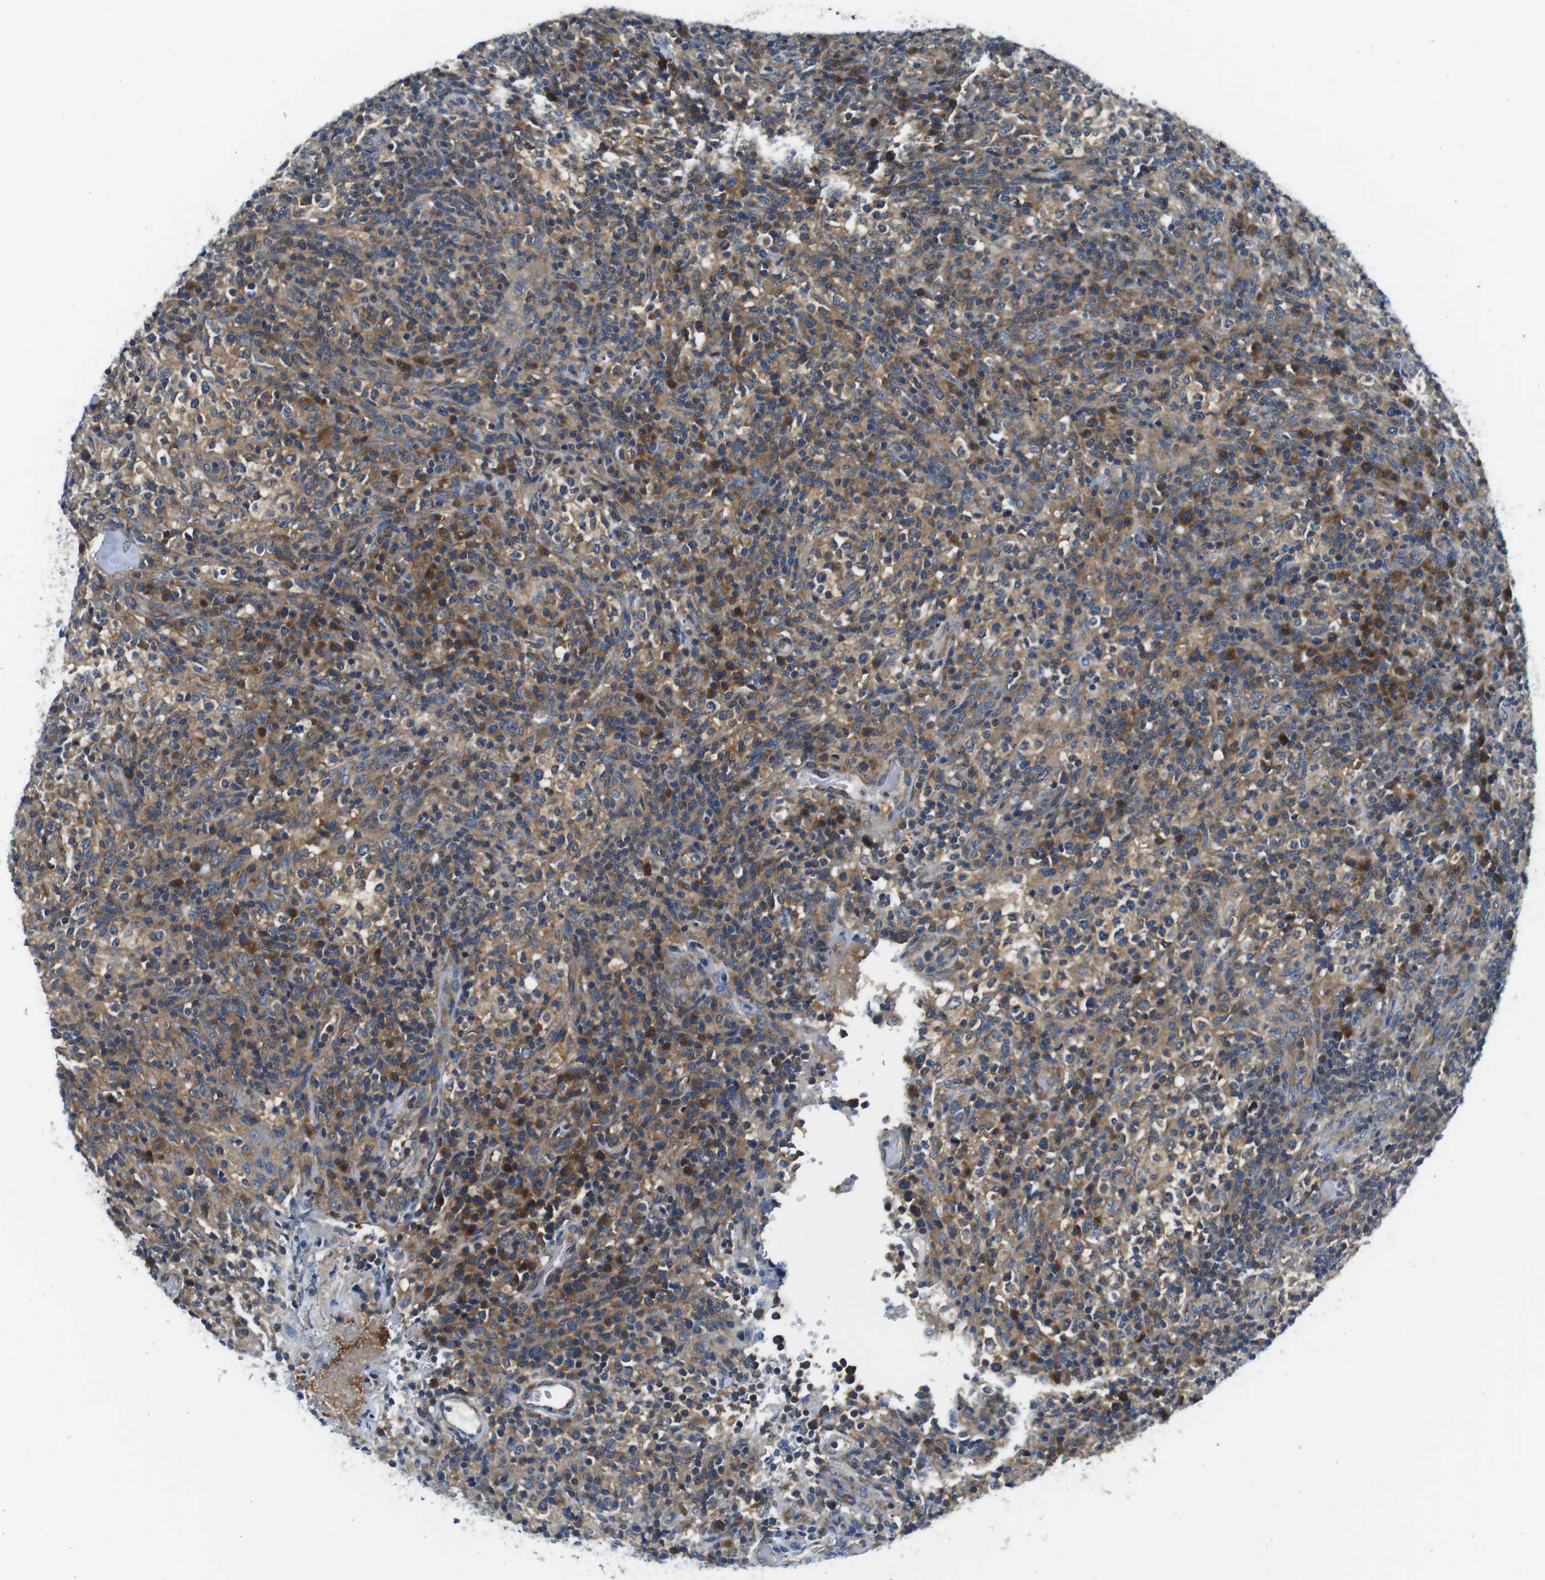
{"staining": {"intensity": "moderate", "quantity": ">75%", "location": "cytoplasmic/membranous"}, "tissue": "lymphoma", "cell_type": "Tumor cells", "image_type": "cancer", "snomed": [{"axis": "morphology", "description": "Malignant lymphoma, non-Hodgkin's type, High grade"}, {"axis": "topography", "description": "Lymph node"}], "caption": "A photomicrograph showing moderate cytoplasmic/membranous expression in about >75% of tumor cells in high-grade malignant lymphoma, non-Hodgkin's type, as visualized by brown immunohistochemical staining.", "gene": "EIF2B5", "patient": {"sex": "female", "age": 76}}